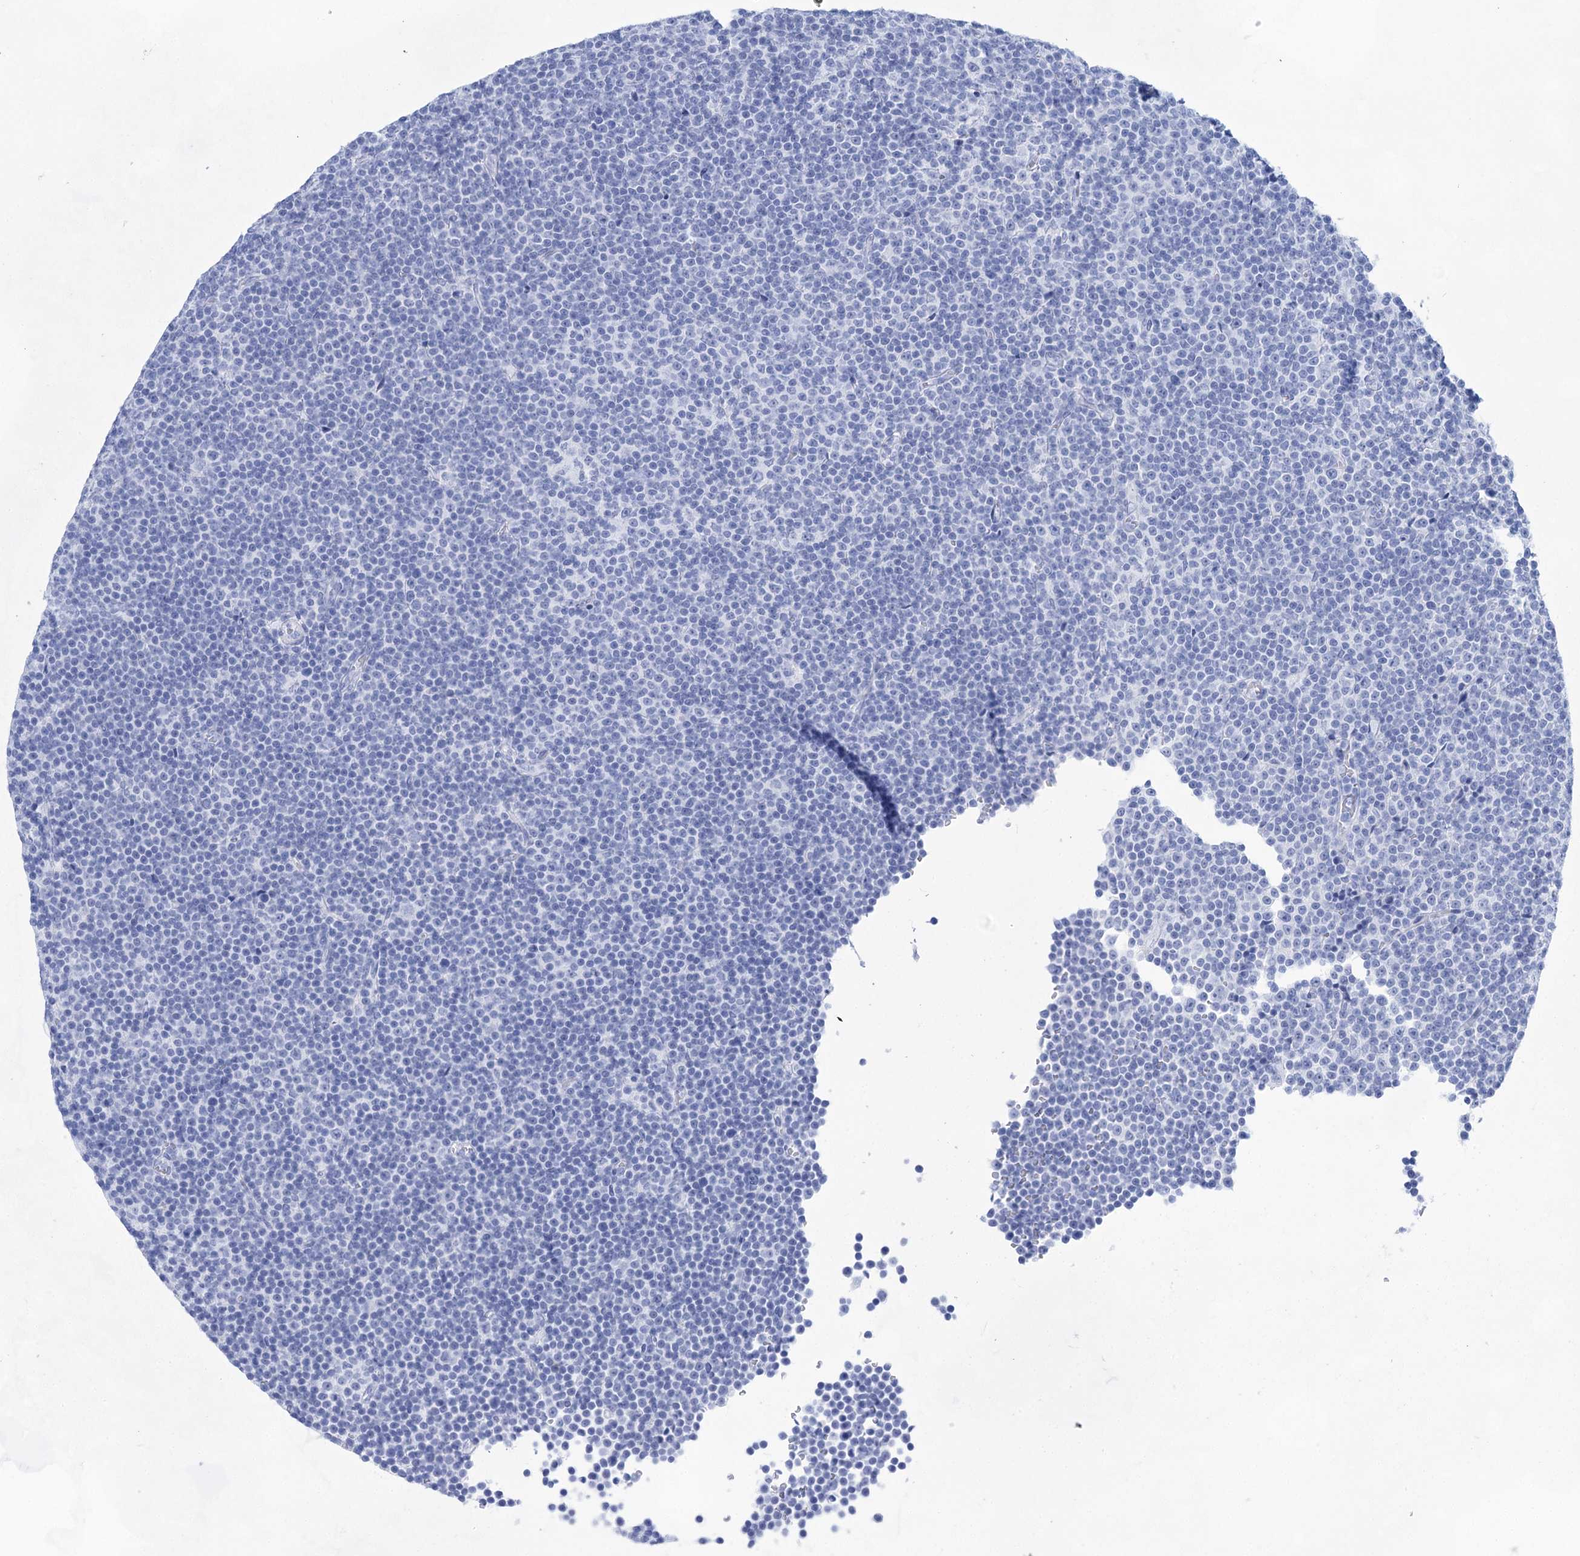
{"staining": {"intensity": "negative", "quantity": "none", "location": "none"}, "tissue": "lymphoma", "cell_type": "Tumor cells", "image_type": "cancer", "snomed": [{"axis": "morphology", "description": "Malignant lymphoma, non-Hodgkin's type, Low grade"}, {"axis": "topography", "description": "Lymph node"}], "caption": "DAB immunohistochemical staining of low-grade malignant lymphoma, non-Hodgkin's type shows no significant staining in tumor cells. Nuclei are stained in blue.", "gene": "LALBA", "patient": {"sex": "female", "age": 67}}